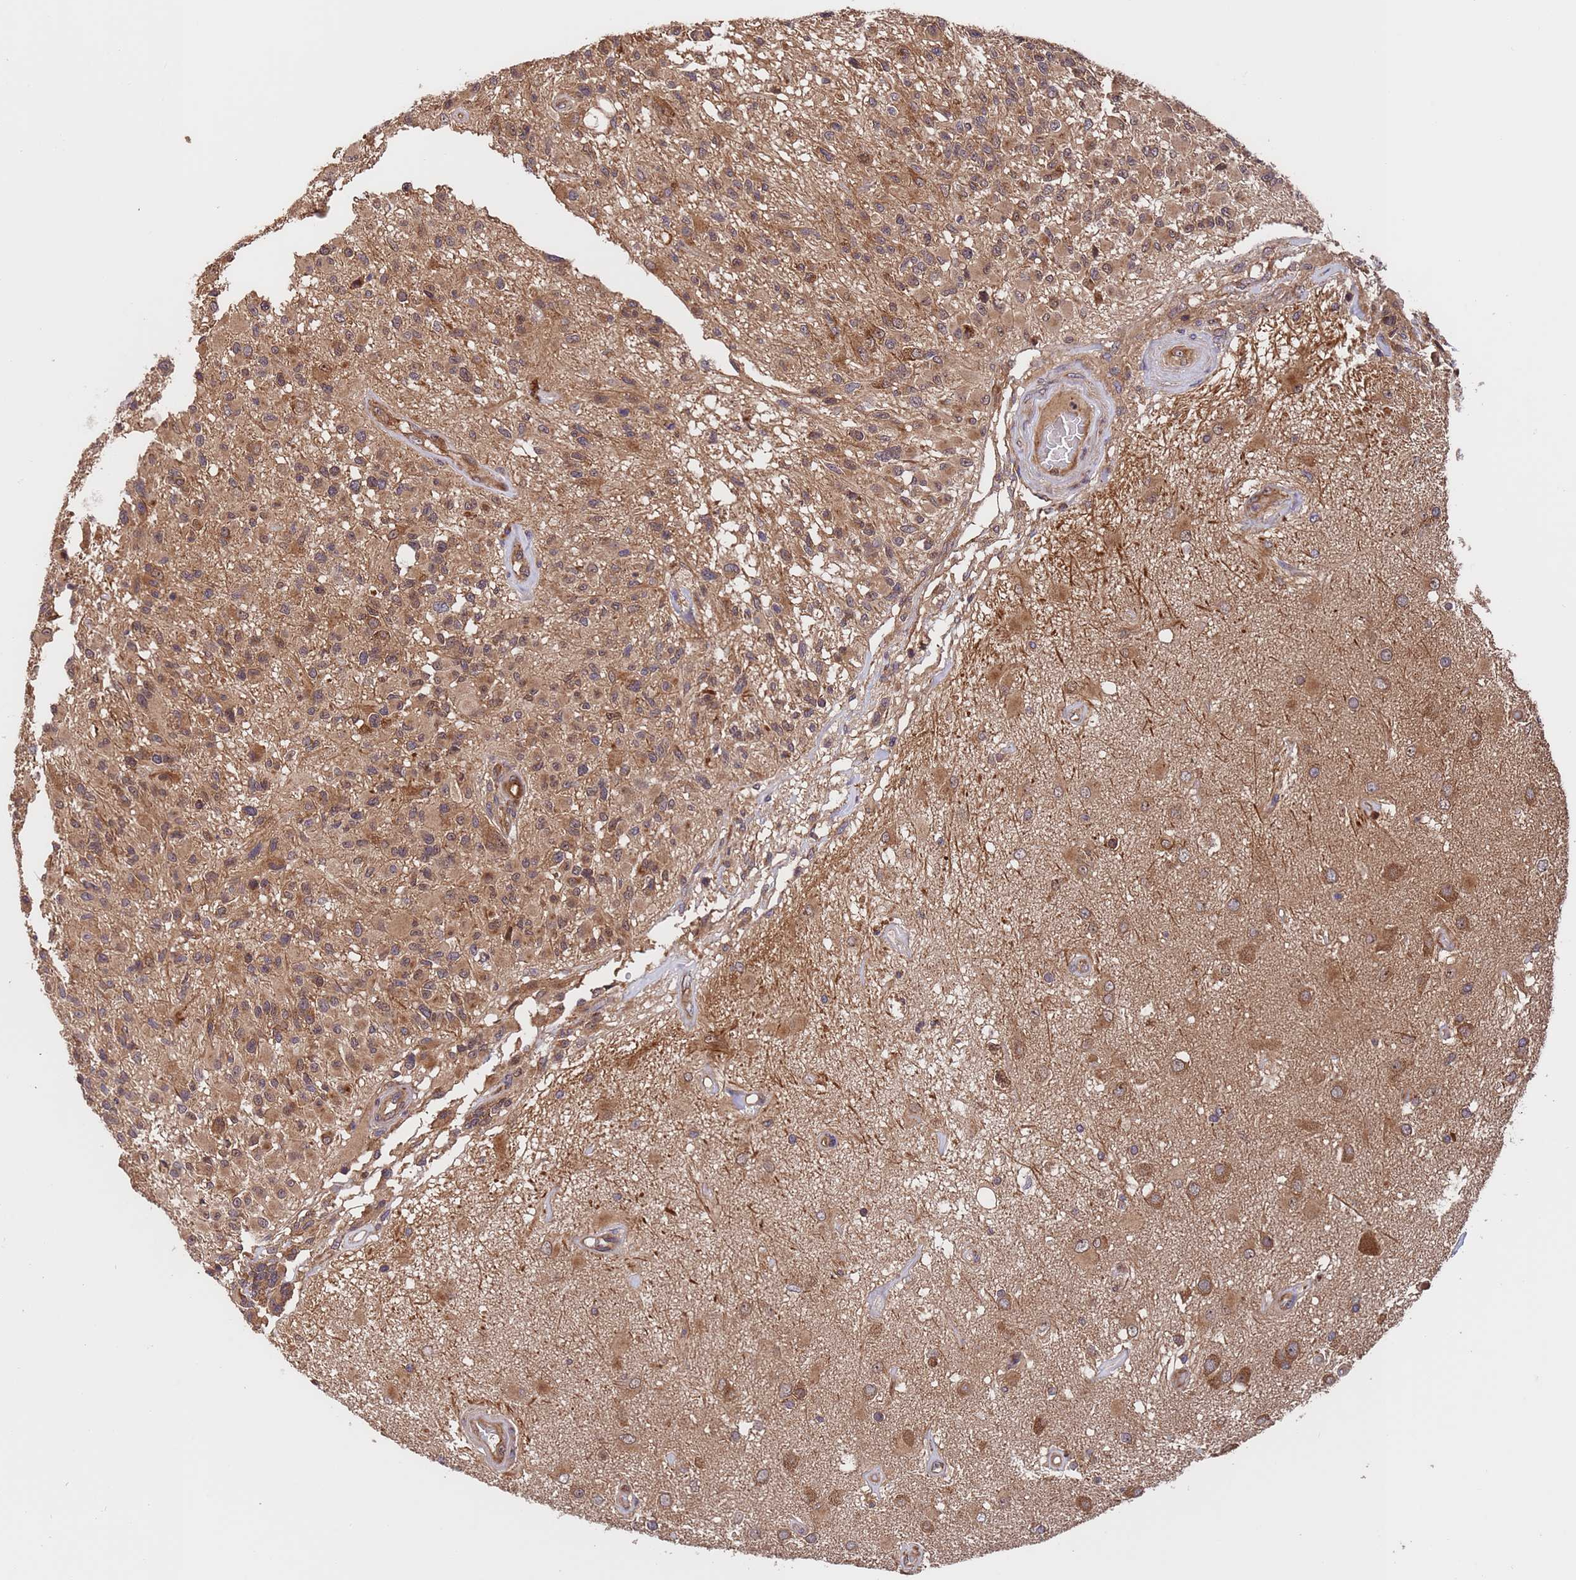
{"staining": {"intensity": "moderate", "quantity": ">75%", "location": "cytoplasmic/membranous"}, "tissue": "glioma", "cell_type": "Tumor cells", "image_type": "cancer", "snomed": [{"axis": "morphology", "description": "Glioma, malignant, High grade"}, {"axis": "morphology", "description": "Glioblastoma, NOS"}, {"axis": "topography", "description": "Brain"}], "caption": "Brown immunohistochemical staining in glioma demonstrates moderate cytoplasmic/membranous staining in approximately >75% of tumor cells.", "gene": "TSR3", "patient": {"sex": "male", "age": 60}}